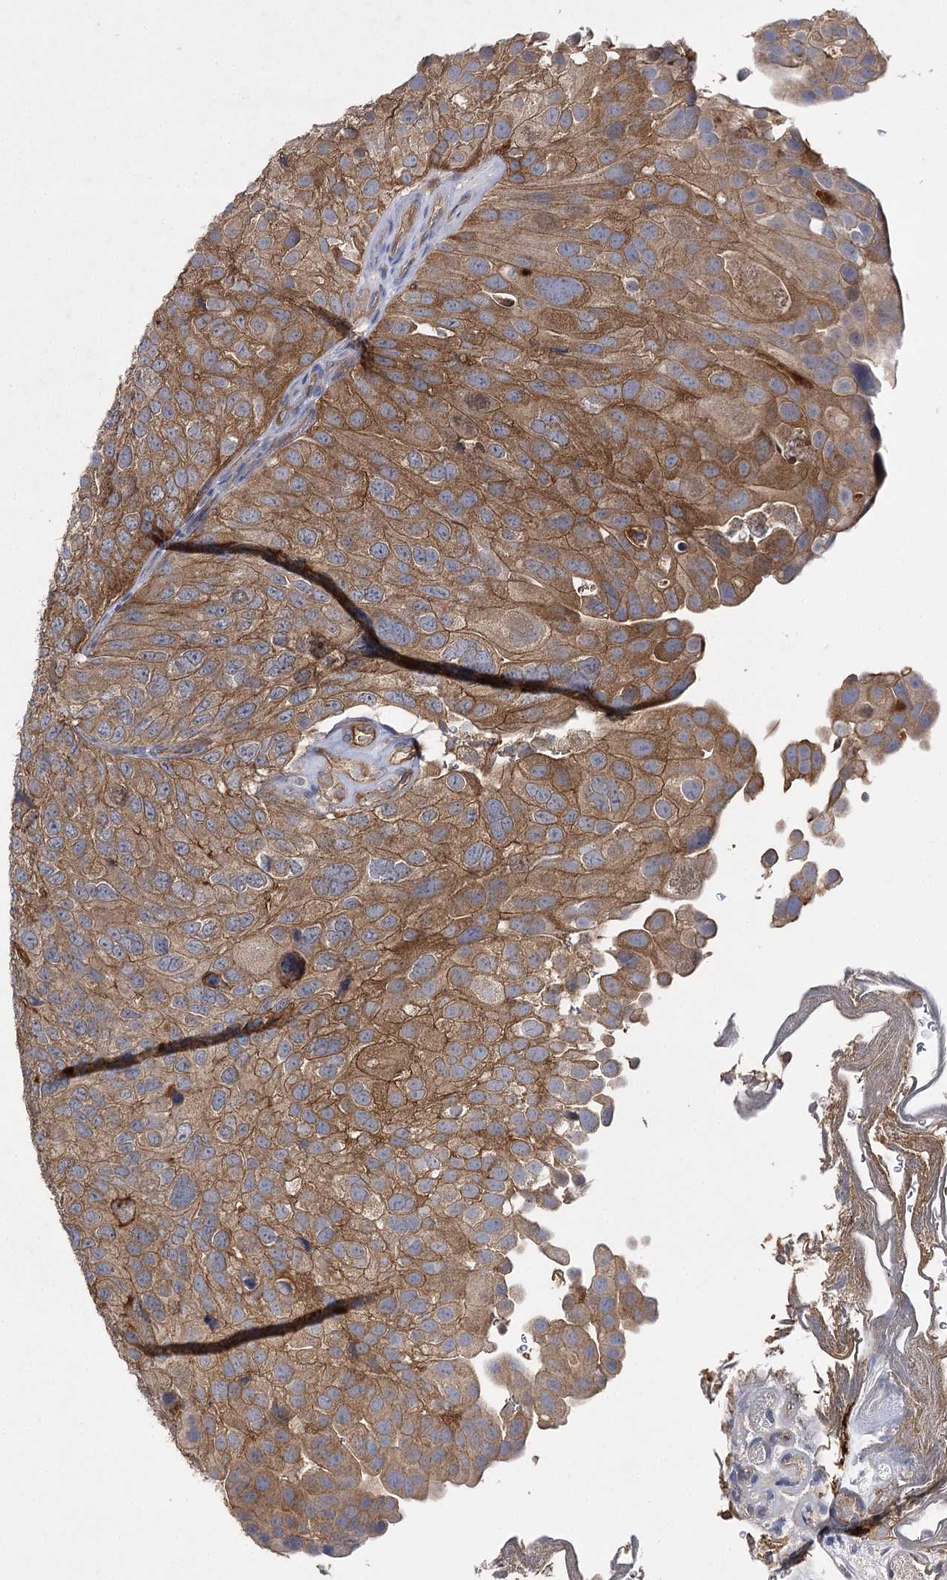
{"staining": {"intensity": "moderate", "quantity": ">75%", "location": "cytoplasmic/membranous"}, "tissue": "urothelial cancer", "cell_type": "Tumor cells", "image_type": "cancer", "snomed": [{"axis": "morphology", "description": "Urothelial carcinoma, Low grade"}, {"axis": "topography", "description": "Urinary bladder"}], "caption": "Tumor cells demonstrate medium levels of moderate cytoplasmic/membranous positivity in about >75% of cells in low-grade urothelial carcinoma.", "gene": "BCR", "patient": {"sex": "male", "age": 78}}